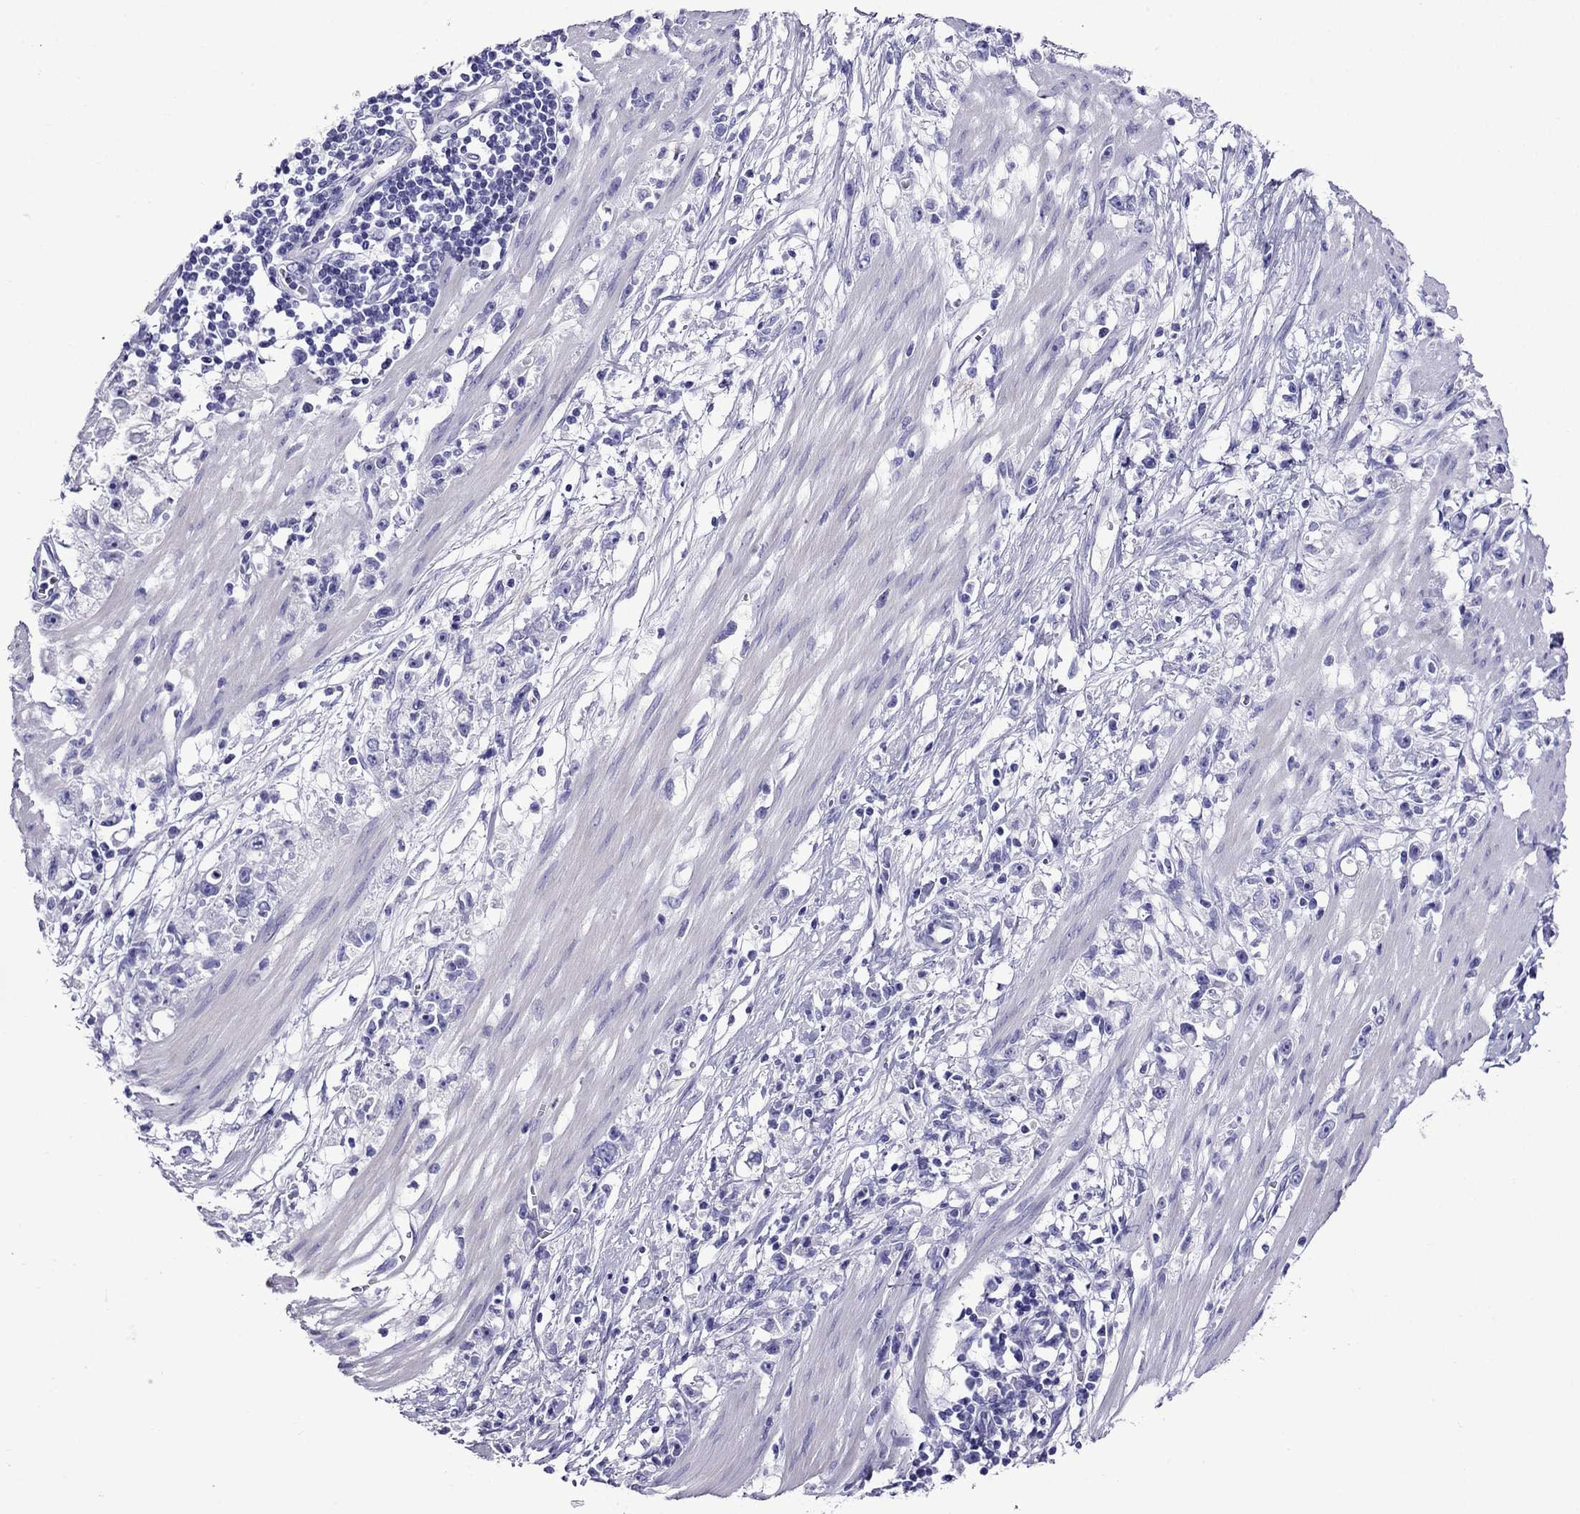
{"staining": {"intensity": "negative", "quantity": "none", "location": "none"}, "tissue": "stomach cancer", "cell_type": "Tumor cells", "image_type": "cancer", "snomed": [{"axis": "morphology", "description": "Adenocarcinoma, NOS"}, {"axis": "topography", "description": "Stomach"}], "caption": "Adenocarcinoma (stomach) was stained to show a protein in brown. There is no significant expression in tumor cells.", "gene": "CRYBA1", "patient": {"sex": "female", "age": 59}}